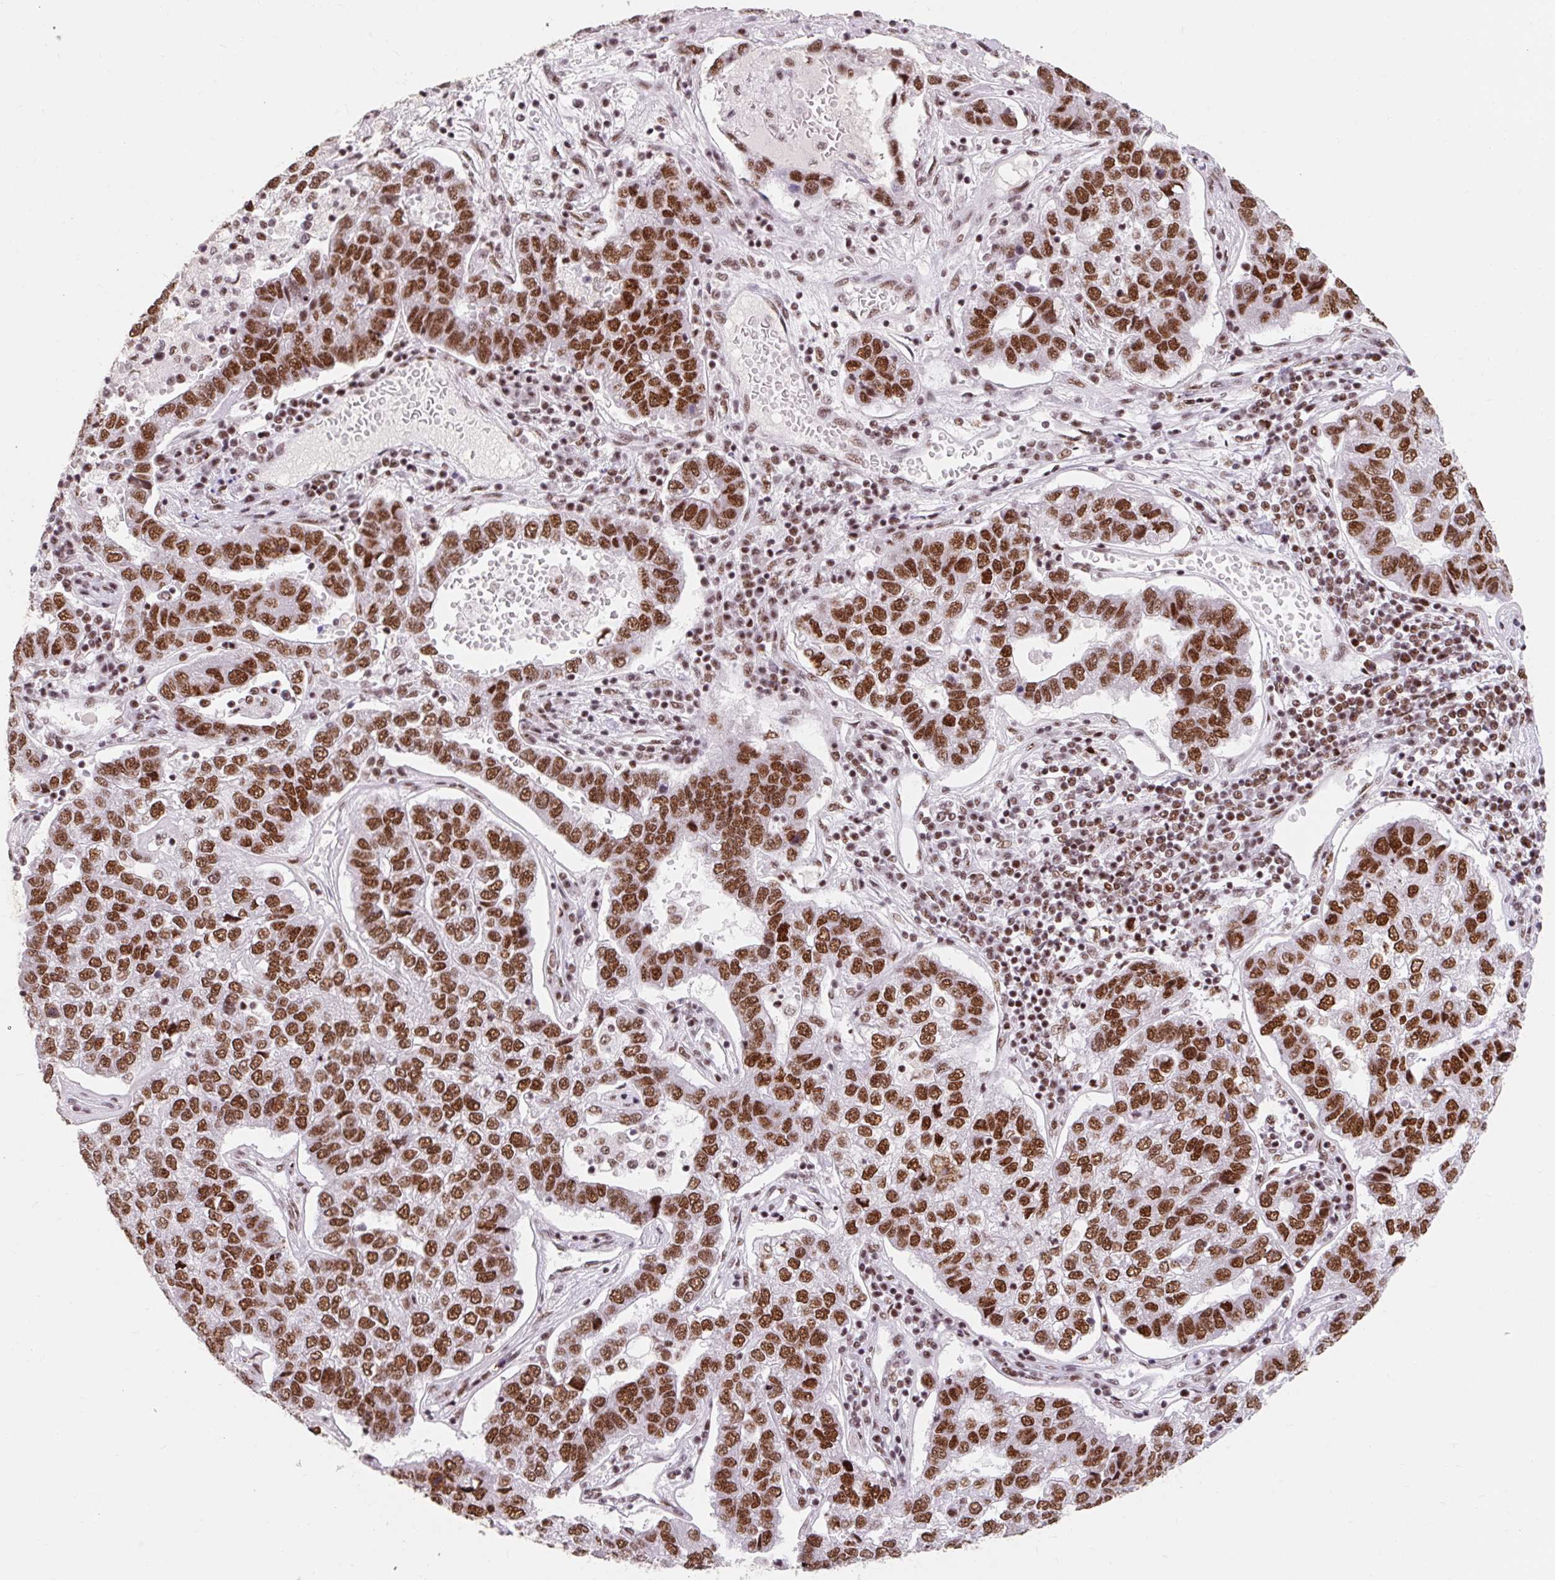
{"staining": {"intensity": "strong", "quantity": ">75%", "location": "nuclear"}, "tissue": "pancreatic cancer", "cell_type": "Tumor cells", "image_type": "cancer", "snomed": [{"axis": "morphology", "description": "Adenocarcinoma, NOS"}, {"axis": "topography", "description": "Pancreas"}], "caption": "Immunohistochemistry (IHC) photomicrograph of pancreatic cancer (adenocarcinoma) stained for a protein (brown), which displays high levels of strong nuclear staining in about >75% of tumor cells.", "gene": "SRSF10", "patient": {"sex": "female", "age": 61}}